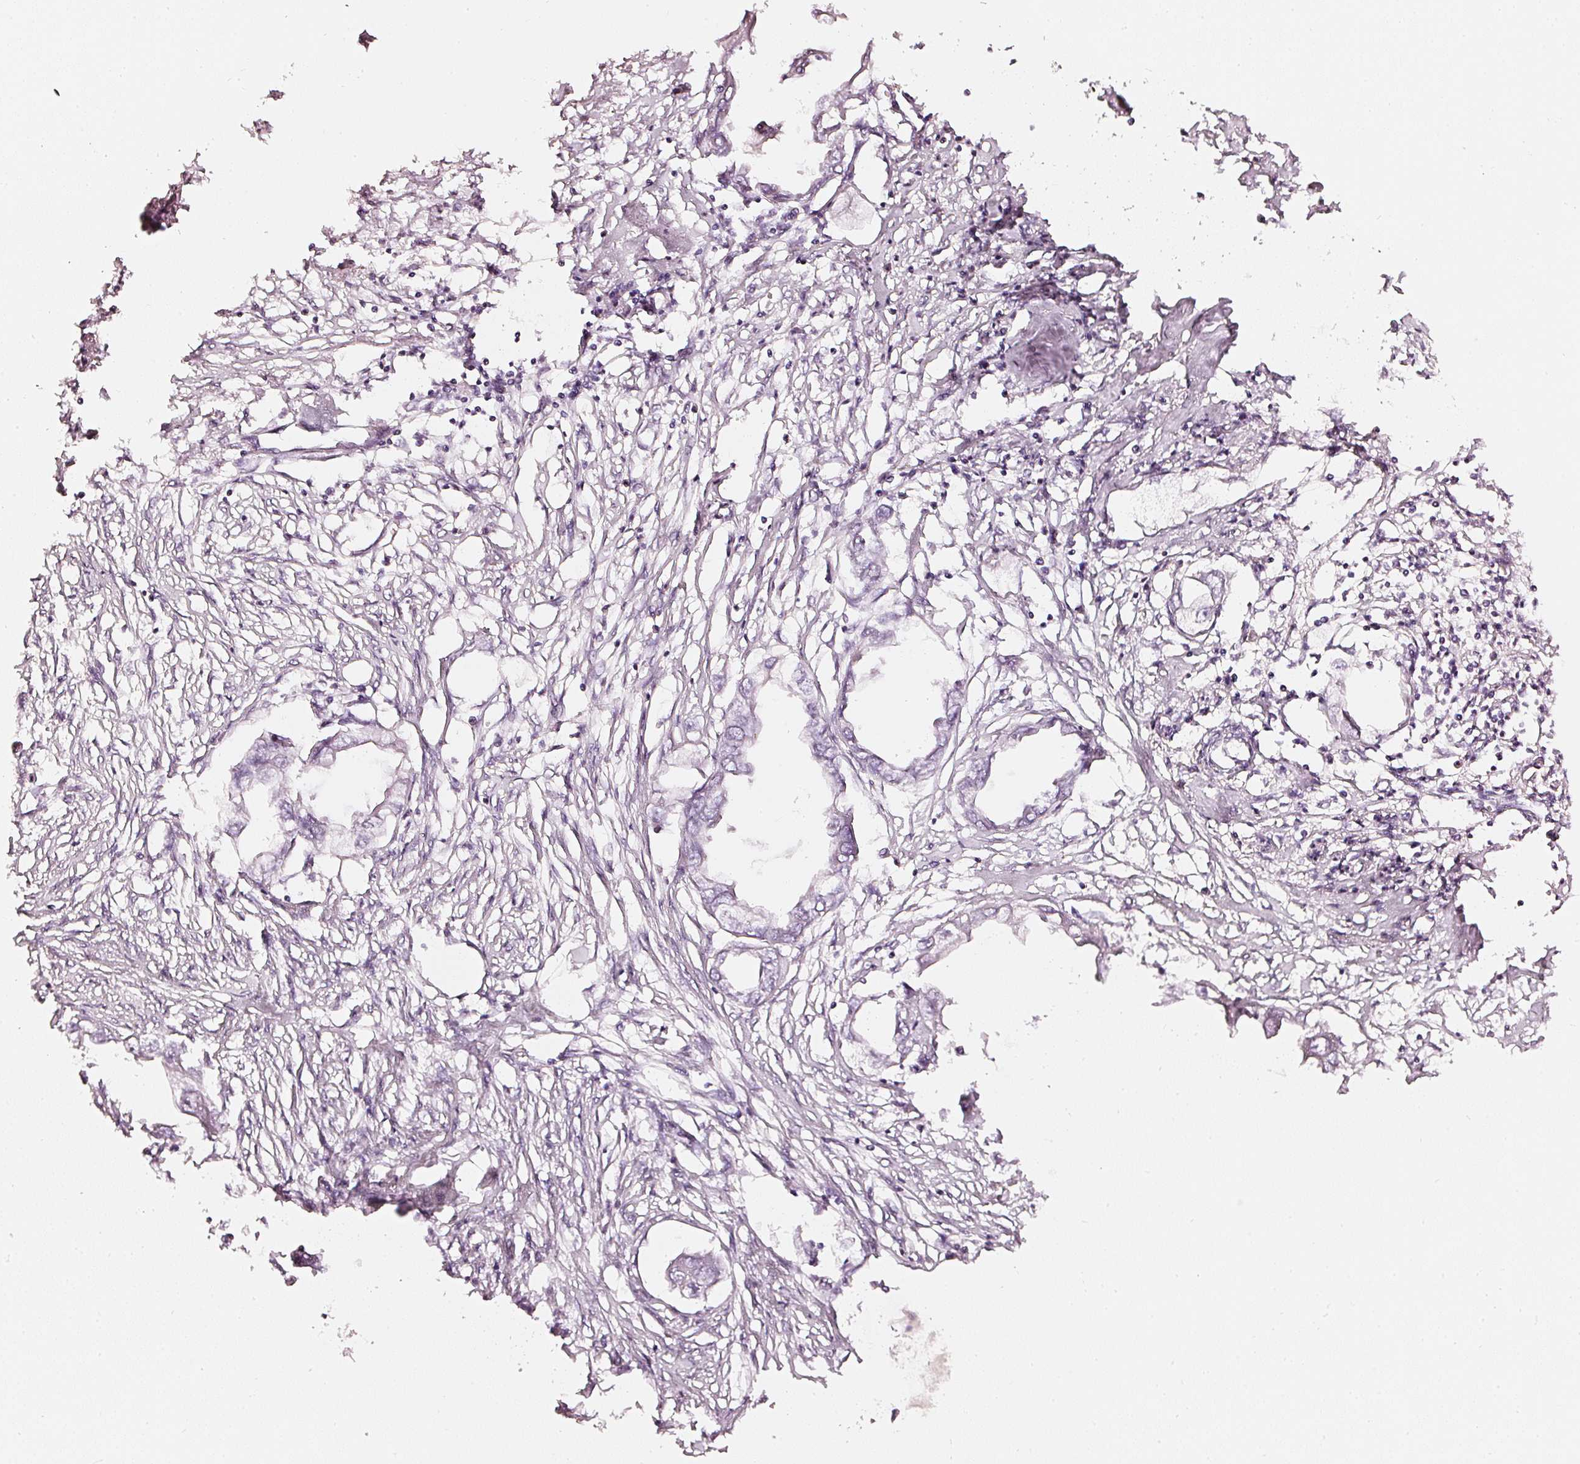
{"staining": {"intensity": "negative", "quantity": "none", "location": "none"}, "tissue": "endometrial cancer", "cell_type": "Tumor cells", "image_type": "cancer", "snomed": [{"axis": "morphology", "description": "Adenocarcinoma, NOS"}, {"axis": "morphology", "description": "Adenocarcinoma, metastatic, NOS"}, {"axis": "topography", "description": "Adipose tissue"}, {"axis": "topography", "description": "Endometrium"}], "caption": "The micrograph shows no significant staining in tumor cells of adenocarcinoma (endometrial).", "gene": "CNP", "patient": {"sex": "female", "age": 67}}